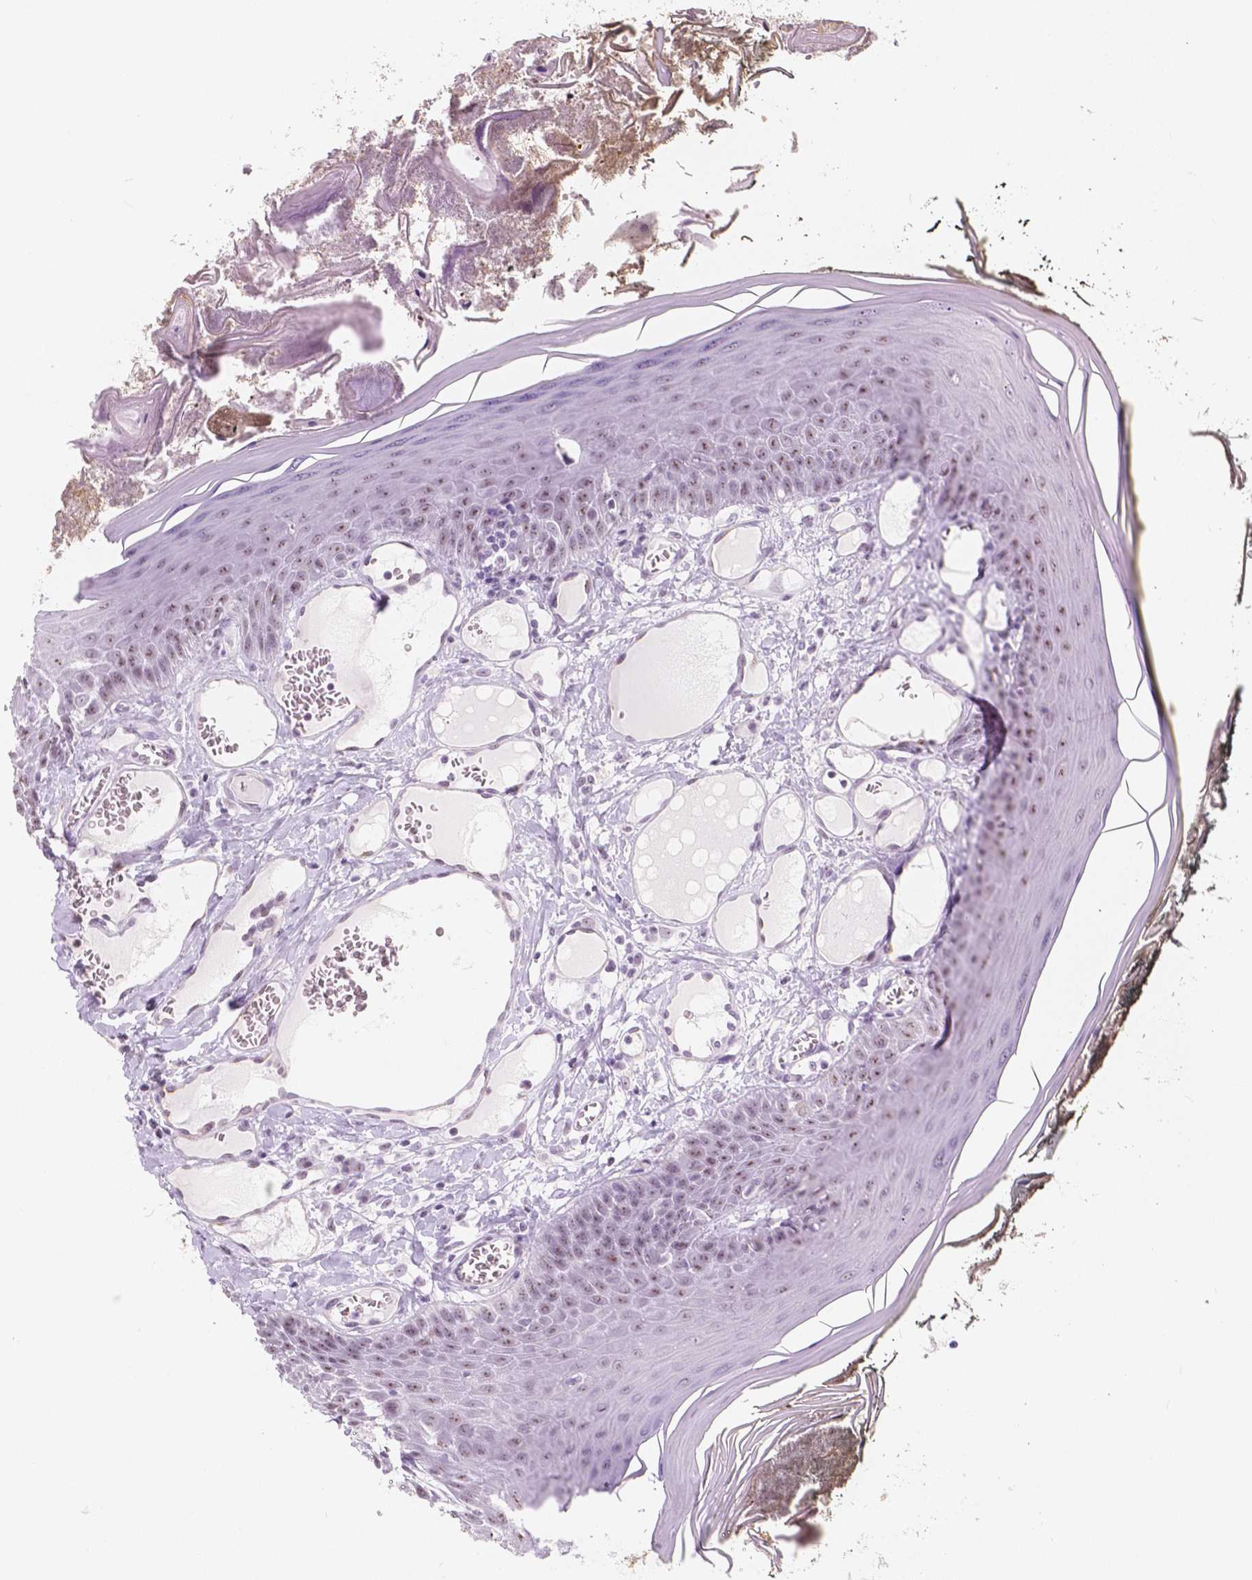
{"staining": {"intensity": "weak", "quantity": "25%-75%", "location": "nuclear"}, "tissue": "oral mucosa", "cell_type": "Squamous epithelial cells", "image_type": "normal", "snomed": [{"axis": "morphology", "description": "Normal tissue, NOS"}, {"axis": "topography", "description": "Oral tissue"}], "caption": "Immunohistochemistry (IHC) of normal oral mucosa demonstrates low levels of weak nuclear expression in about 25%-75% of squamous epithelial cells. (brown staining indicates protein expression, while blue staining denotes nuclei).", "gene": "NOLC1", "patient": {"sex": "male", "age": 9}}